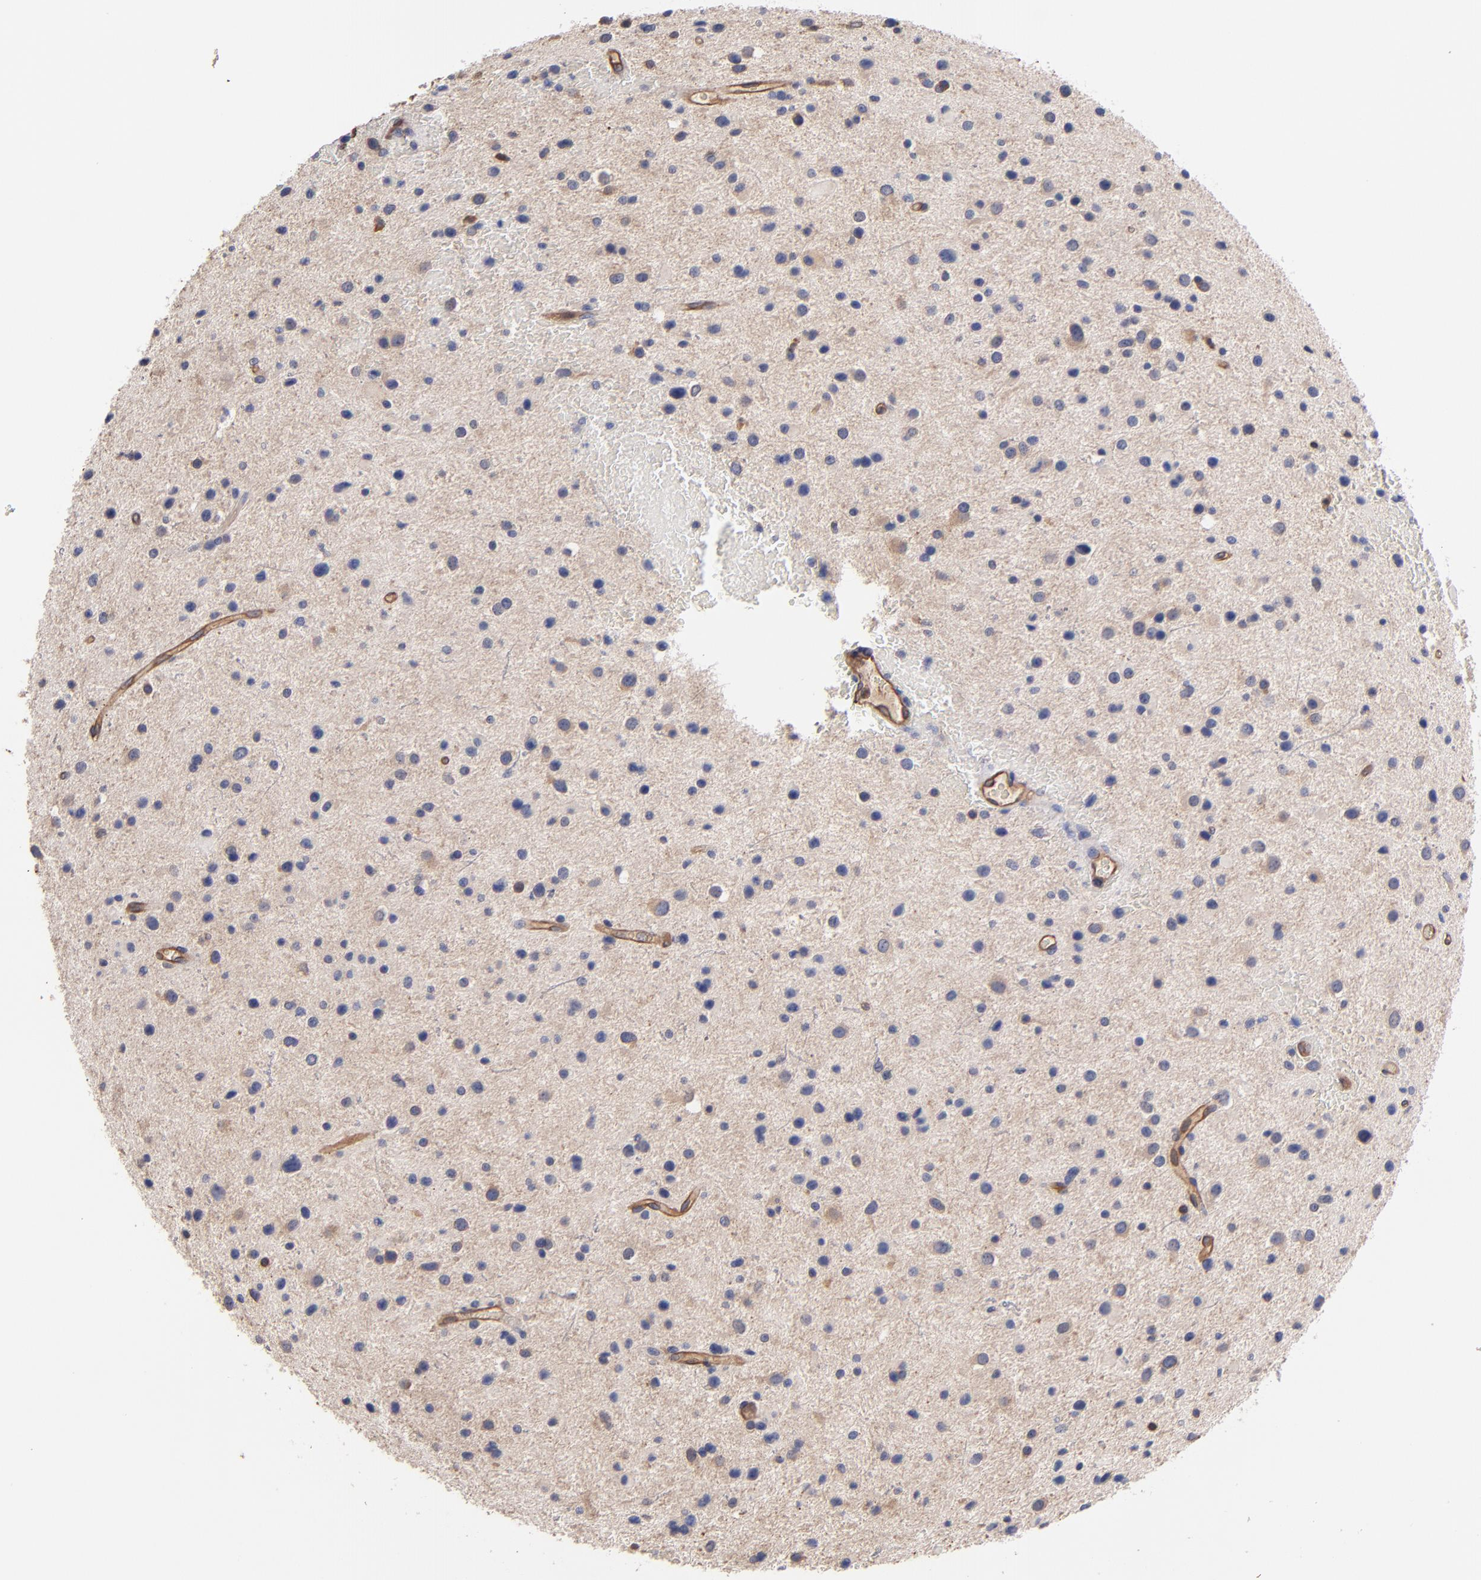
{"staining": {"intensity": "weak", "quantity": "25%-75%", "location": "cytoplasmic/membranous"}, "tissue": "glioma", "cell_type": "Tumor cells", "image_type": "cancer", "snomed": [{"axis": "morphology", "description": "Glioma, malignant, Low grade"}, {"axis": "topography", "description": "Brain"}], "caption": "Immunohistochemistry staining of glioma, which displays low levels of weak cytoplasmic/membranous expression in about 25%-75% of tumor cells indicating weak cytoplasmic/membranous protein positivity. The staining was performed using DAB (3,3'-diaminobenzidine) (brown) for protein detection and nuclei were counterstained in hematoxylin (blue).", "gene": "ESYT2", "patient": {"sex": "female", "age": 32}}